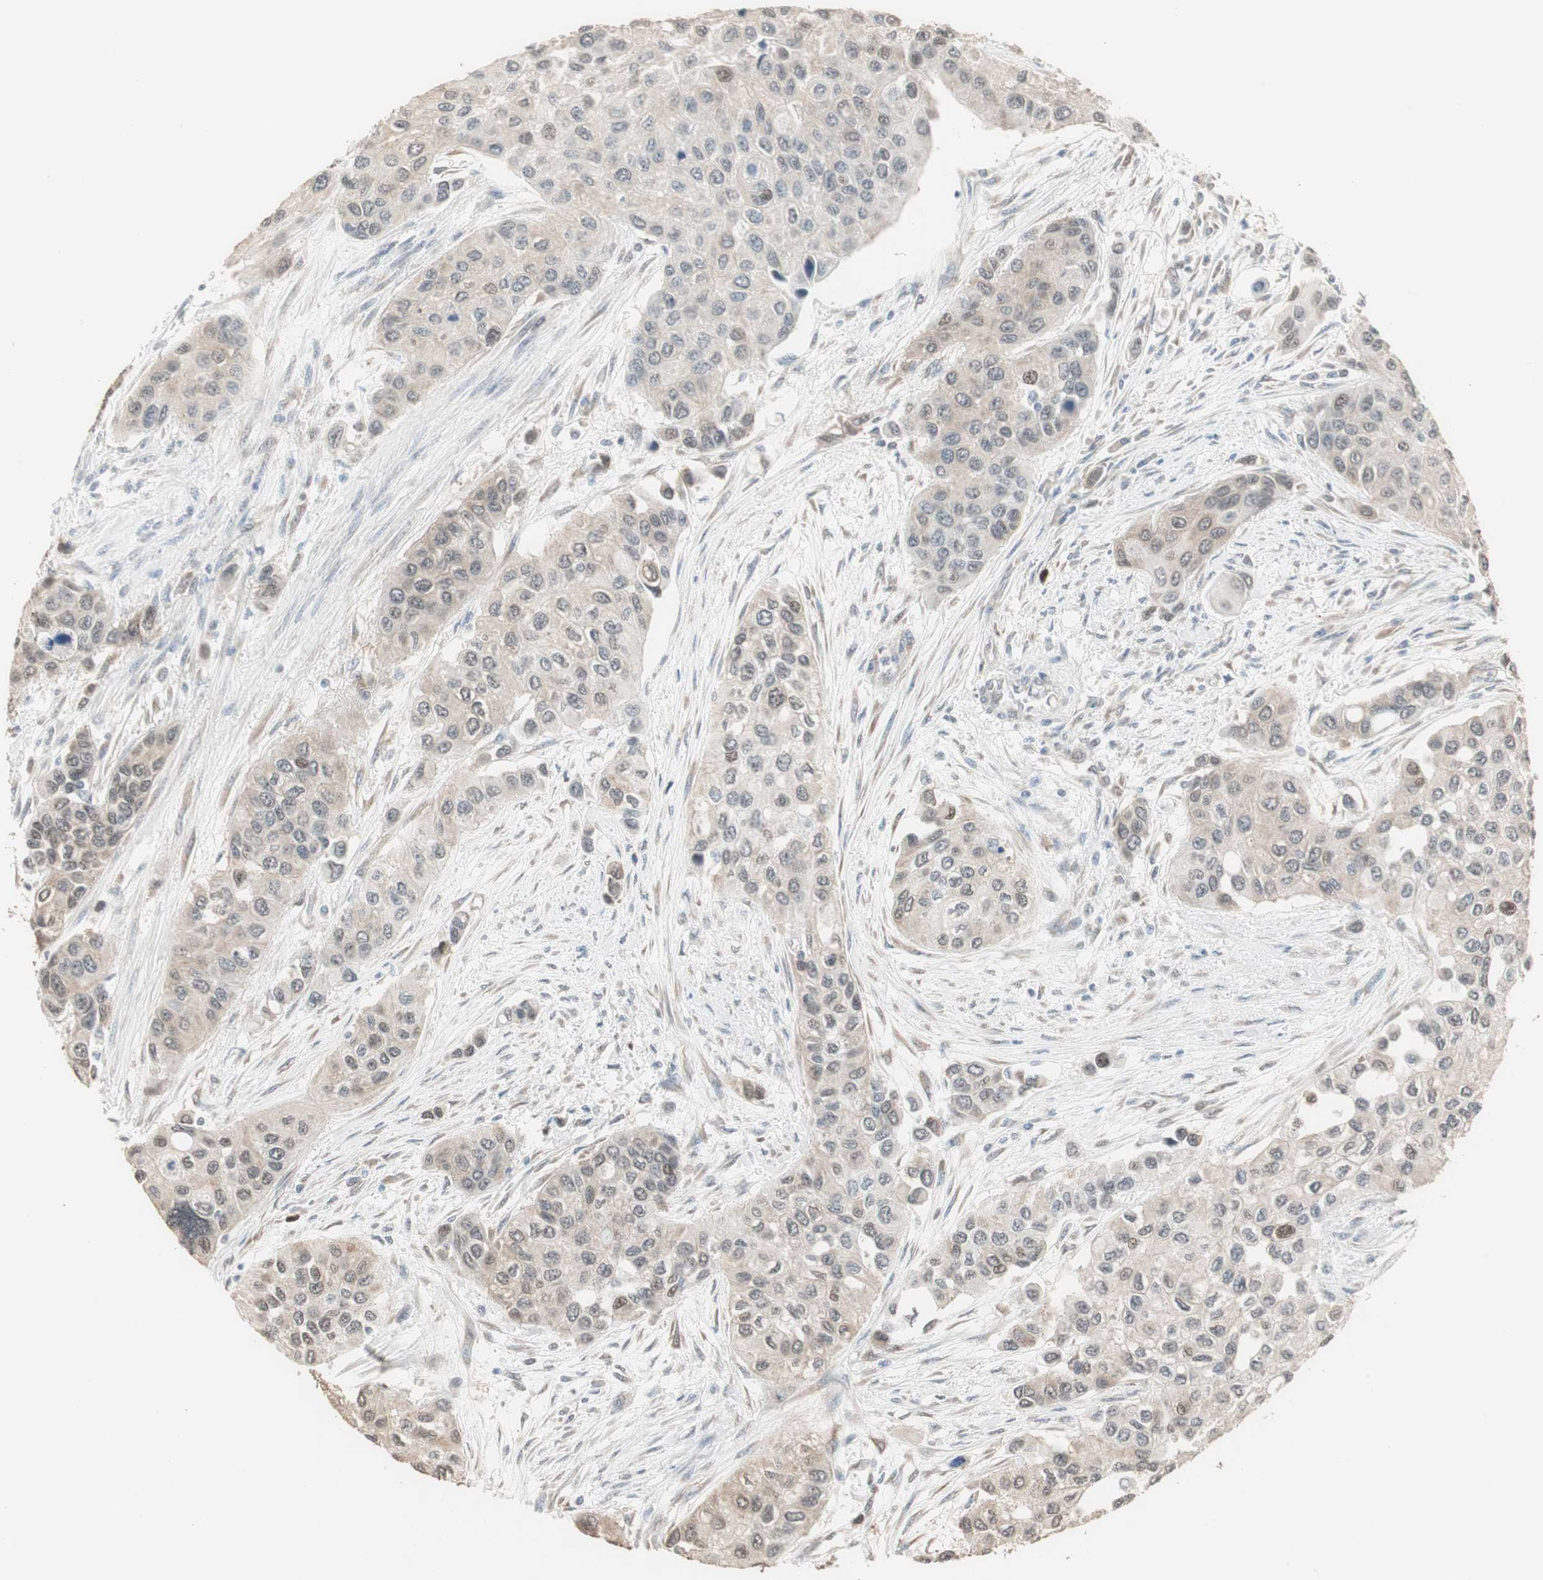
{"staining": {"intensity": "moderate", "quantity": "<25%", "location": "cytoplasmic/membranous,nuclear"}, "tissue": "urothelial cancer", "cell_type": "Tumor cells", "image_type": "cancer", "snomed": [{"axis": "morphology", "description": "Urothelial carcinoma, High grade"}, {"axis": "topography", "description": "Urinary bladder"}], "caption": "Urothelial carcinoma (high-grade) tissue reveals moderate cytoplasmic/membranous and nuclear expression in about <25% of tumor cells", "gene": "PDZK1", "patient": {"sex": "female", "age": 56}}